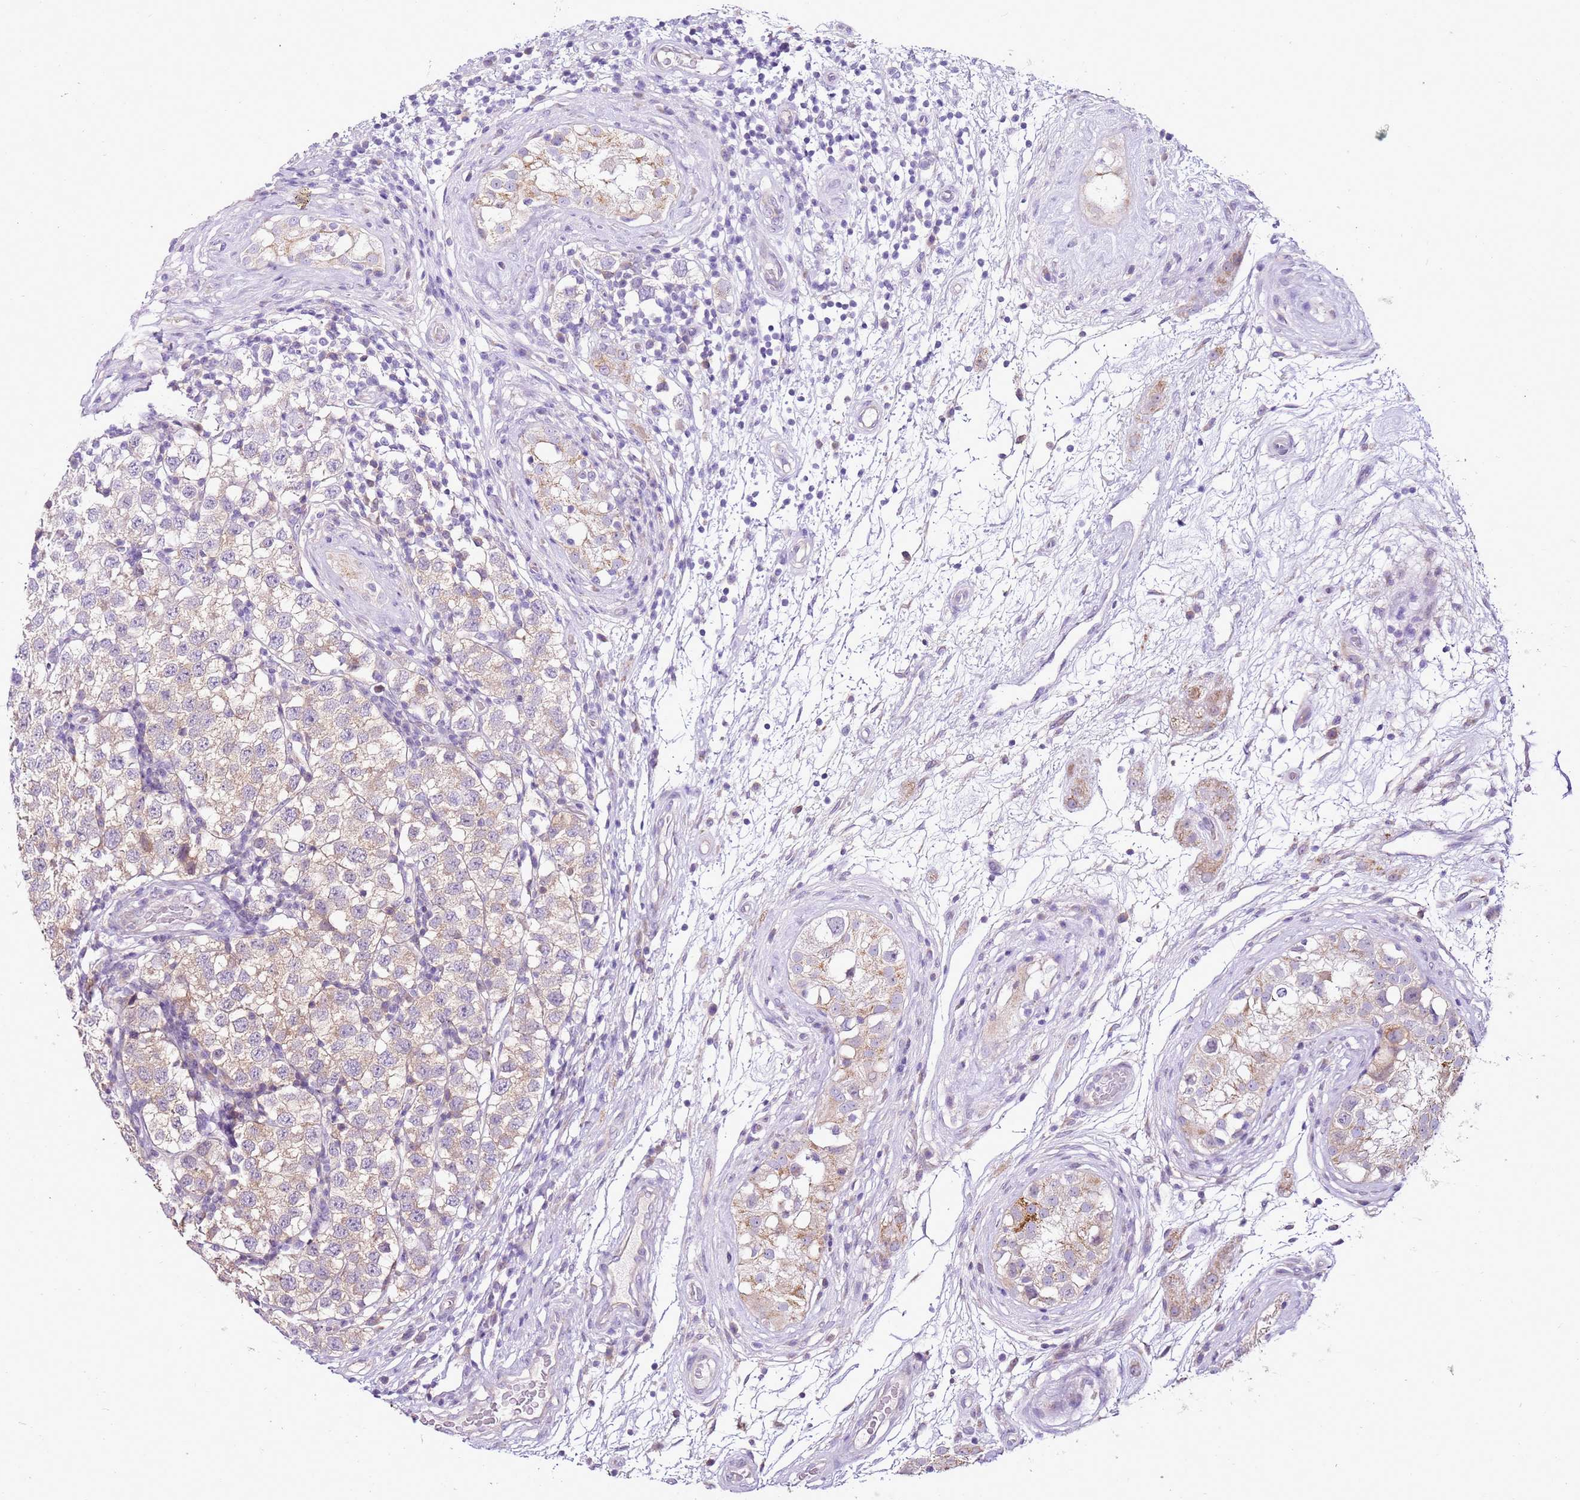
{"staining": {"intensity": "weak", "quantity": ">75%", "location": "cytoplasmic/membranous"}, "tissue": "testis cancer", "cell_type": "Tumor cells", "image_type": "cancer", "snomed": [{"axis": "morphology", "description": "Seminoma, NOS"}, {"axis": "topography", "description": "Testis"}], "caption": "Tumor cells display low levels of weak cytoplasmic/membranous positivity in approximately >75% of cells in testis cancer (seminoma).", "gene": "SLC38A5", "patient": {"sex": "male", "age": 34}}